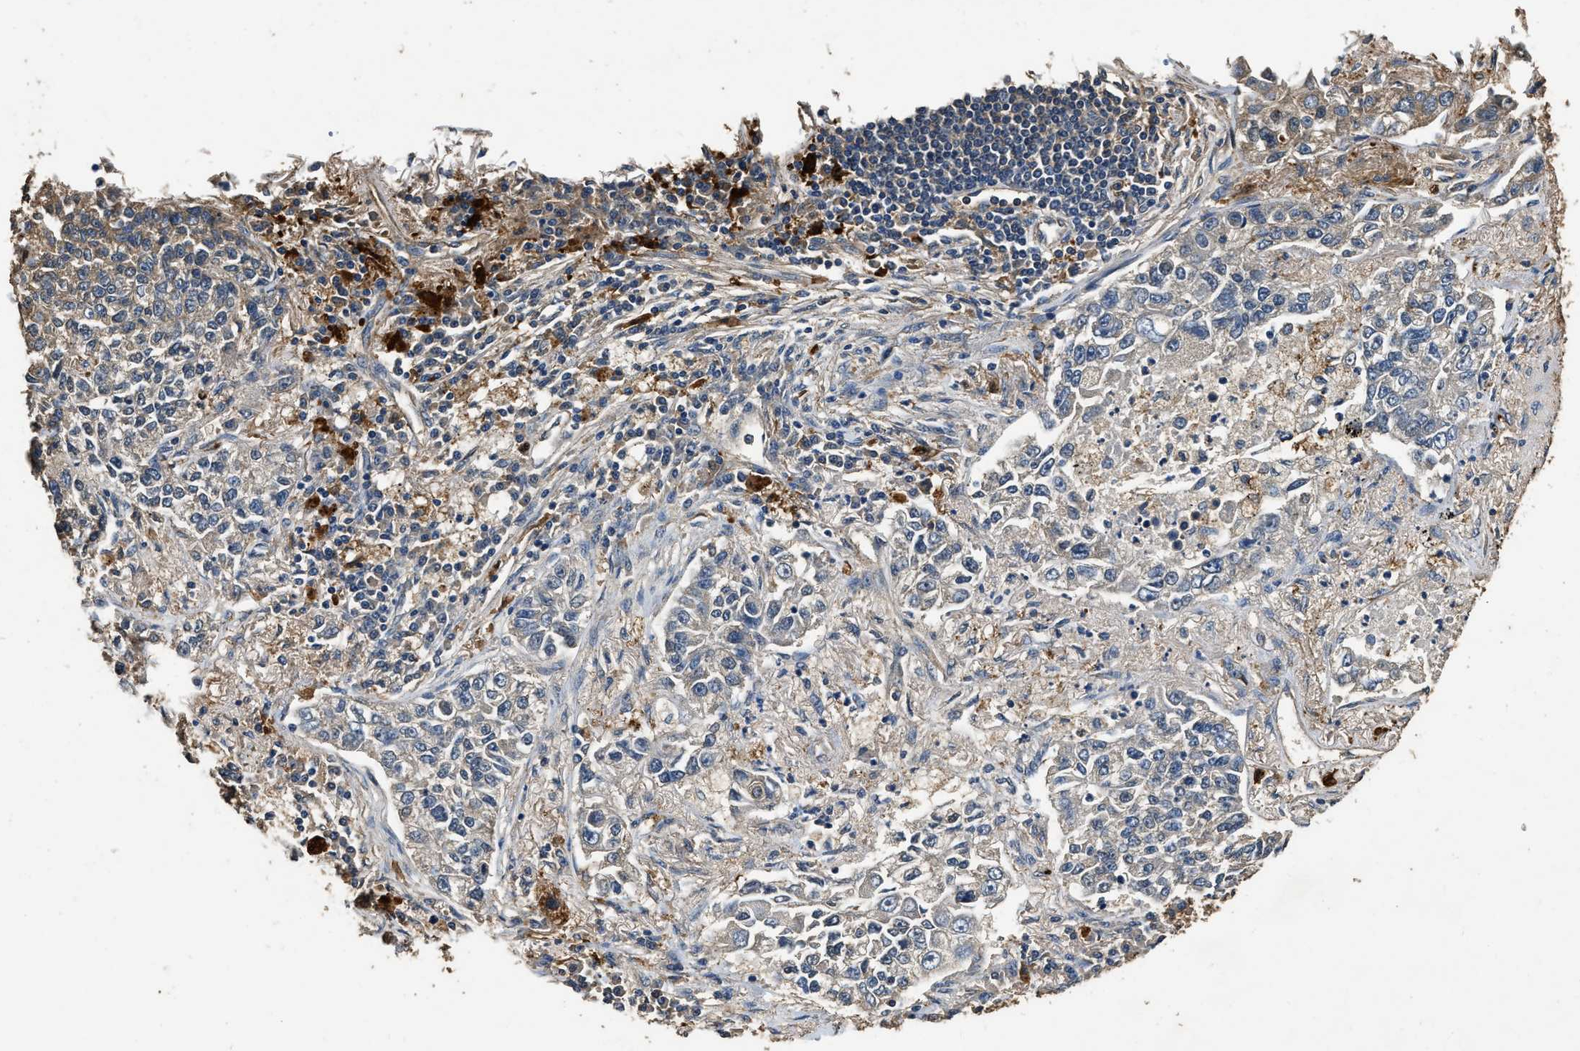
{"staining": {"intensity": "weak", "quantity": "<25%", "location": "cytoplasmic/membranous"}, "tissue": "lung cancer", "cell_type": "Tumor cells", "image_type": "cancer", "snomed": [{"axis": "morphology", "description": "Adenocarcinoma, NOS"}, {"axis": "topography", "description": "Lung"}], "caption": "Immunohistochemistry (IHC) micrograph of human lung cancer (adenocarcinoma) stained for a protein (brown), which reveals no expression in tumor cells.", "gene": "MIB1", "patient": {"sex": "male", "age": 49}}